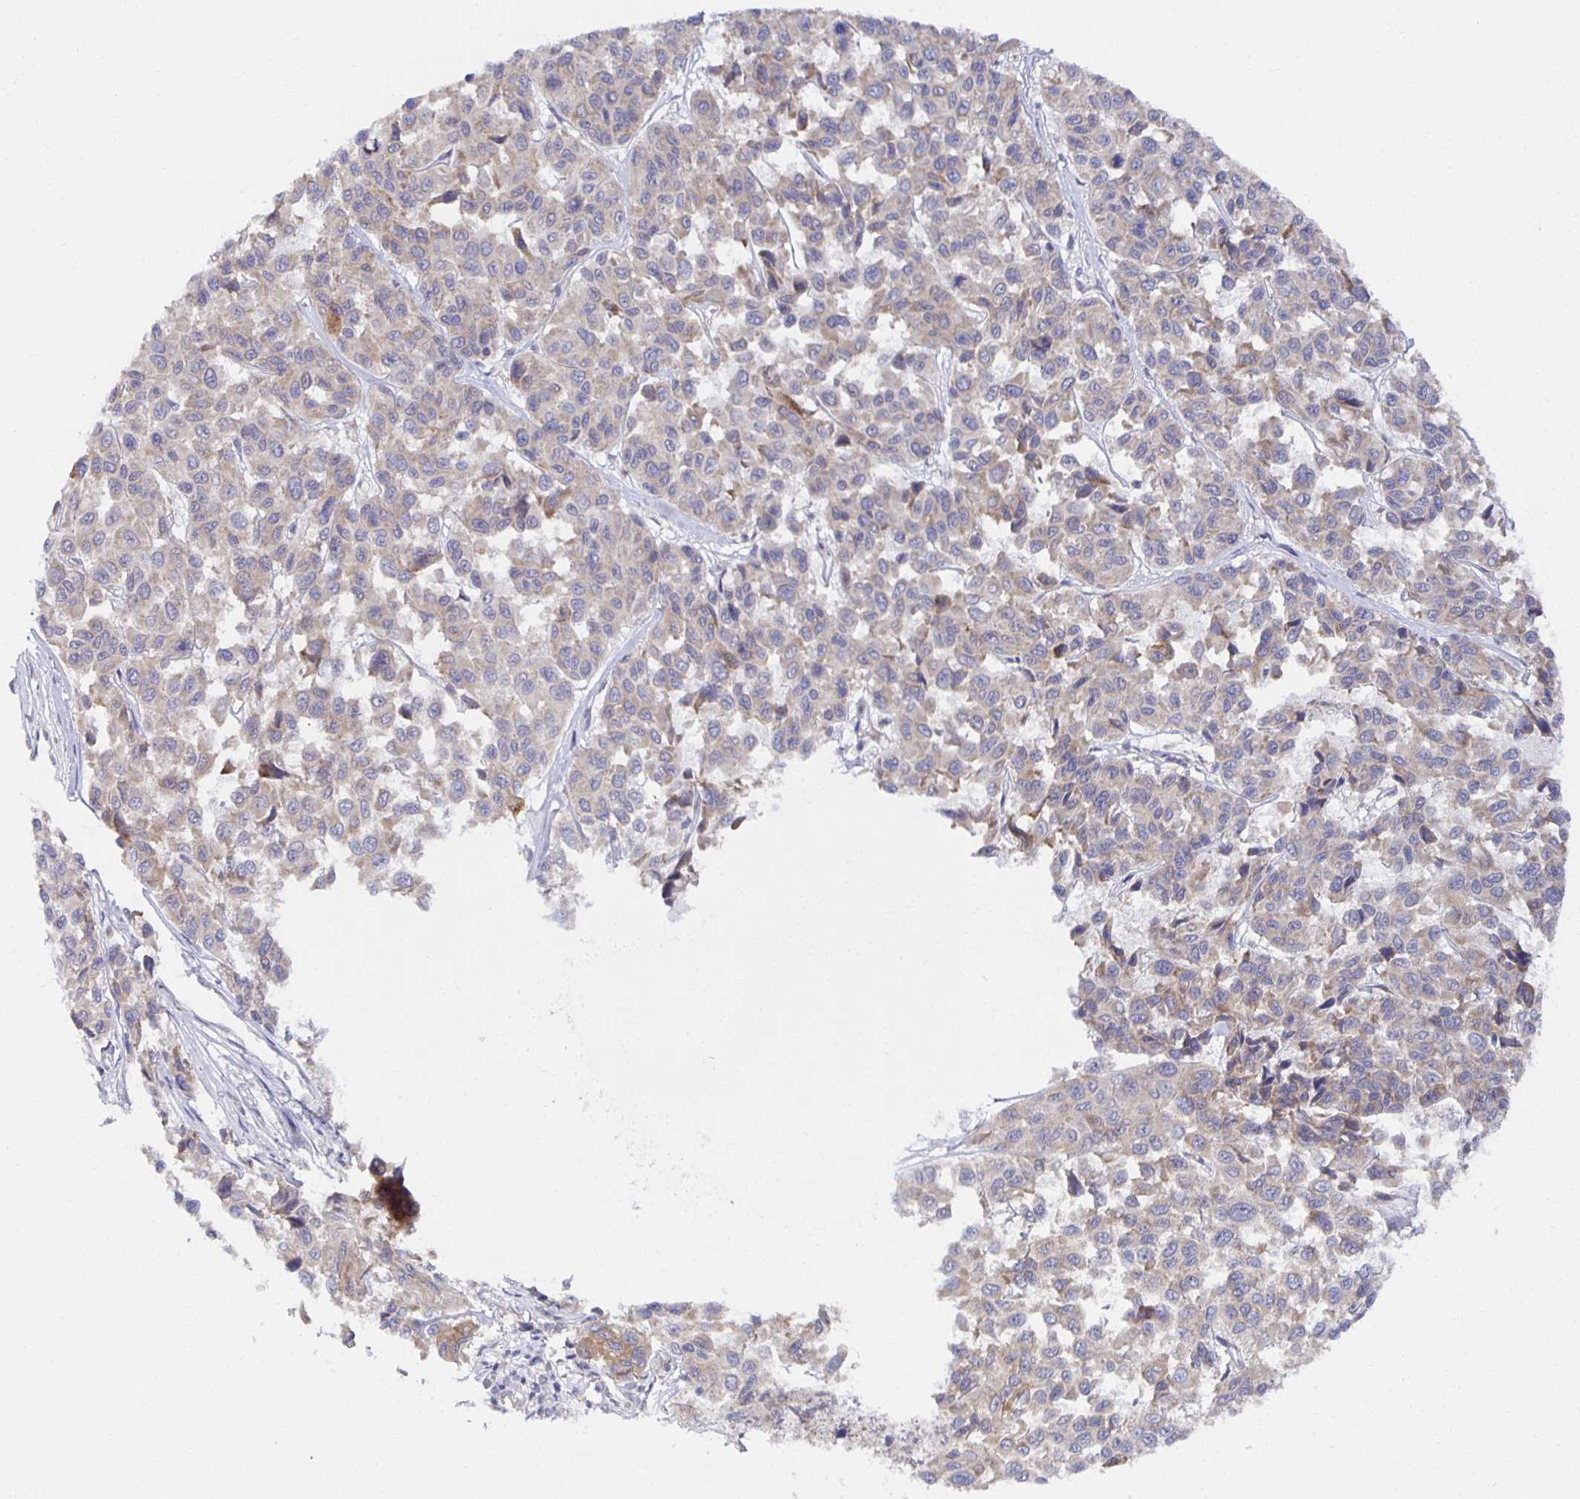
{"staining": {"intensity": "weak", "quantity": "<25%", "location": "cytoplasmic/membranous"}, "tissue": "melanoma", "cell_type": "Tumor cells", "image_type": "cancer", "snomed": [{"axis": "morphology", "description": "Malignant melanoma, NOS"}, {"axis": "topography", "description": "Skin"}], "caption": "There is no significant staining in tumor cells of malignant melanoma.", "gene": "BAD", "patient": {"sex": "female", "age": 66}}